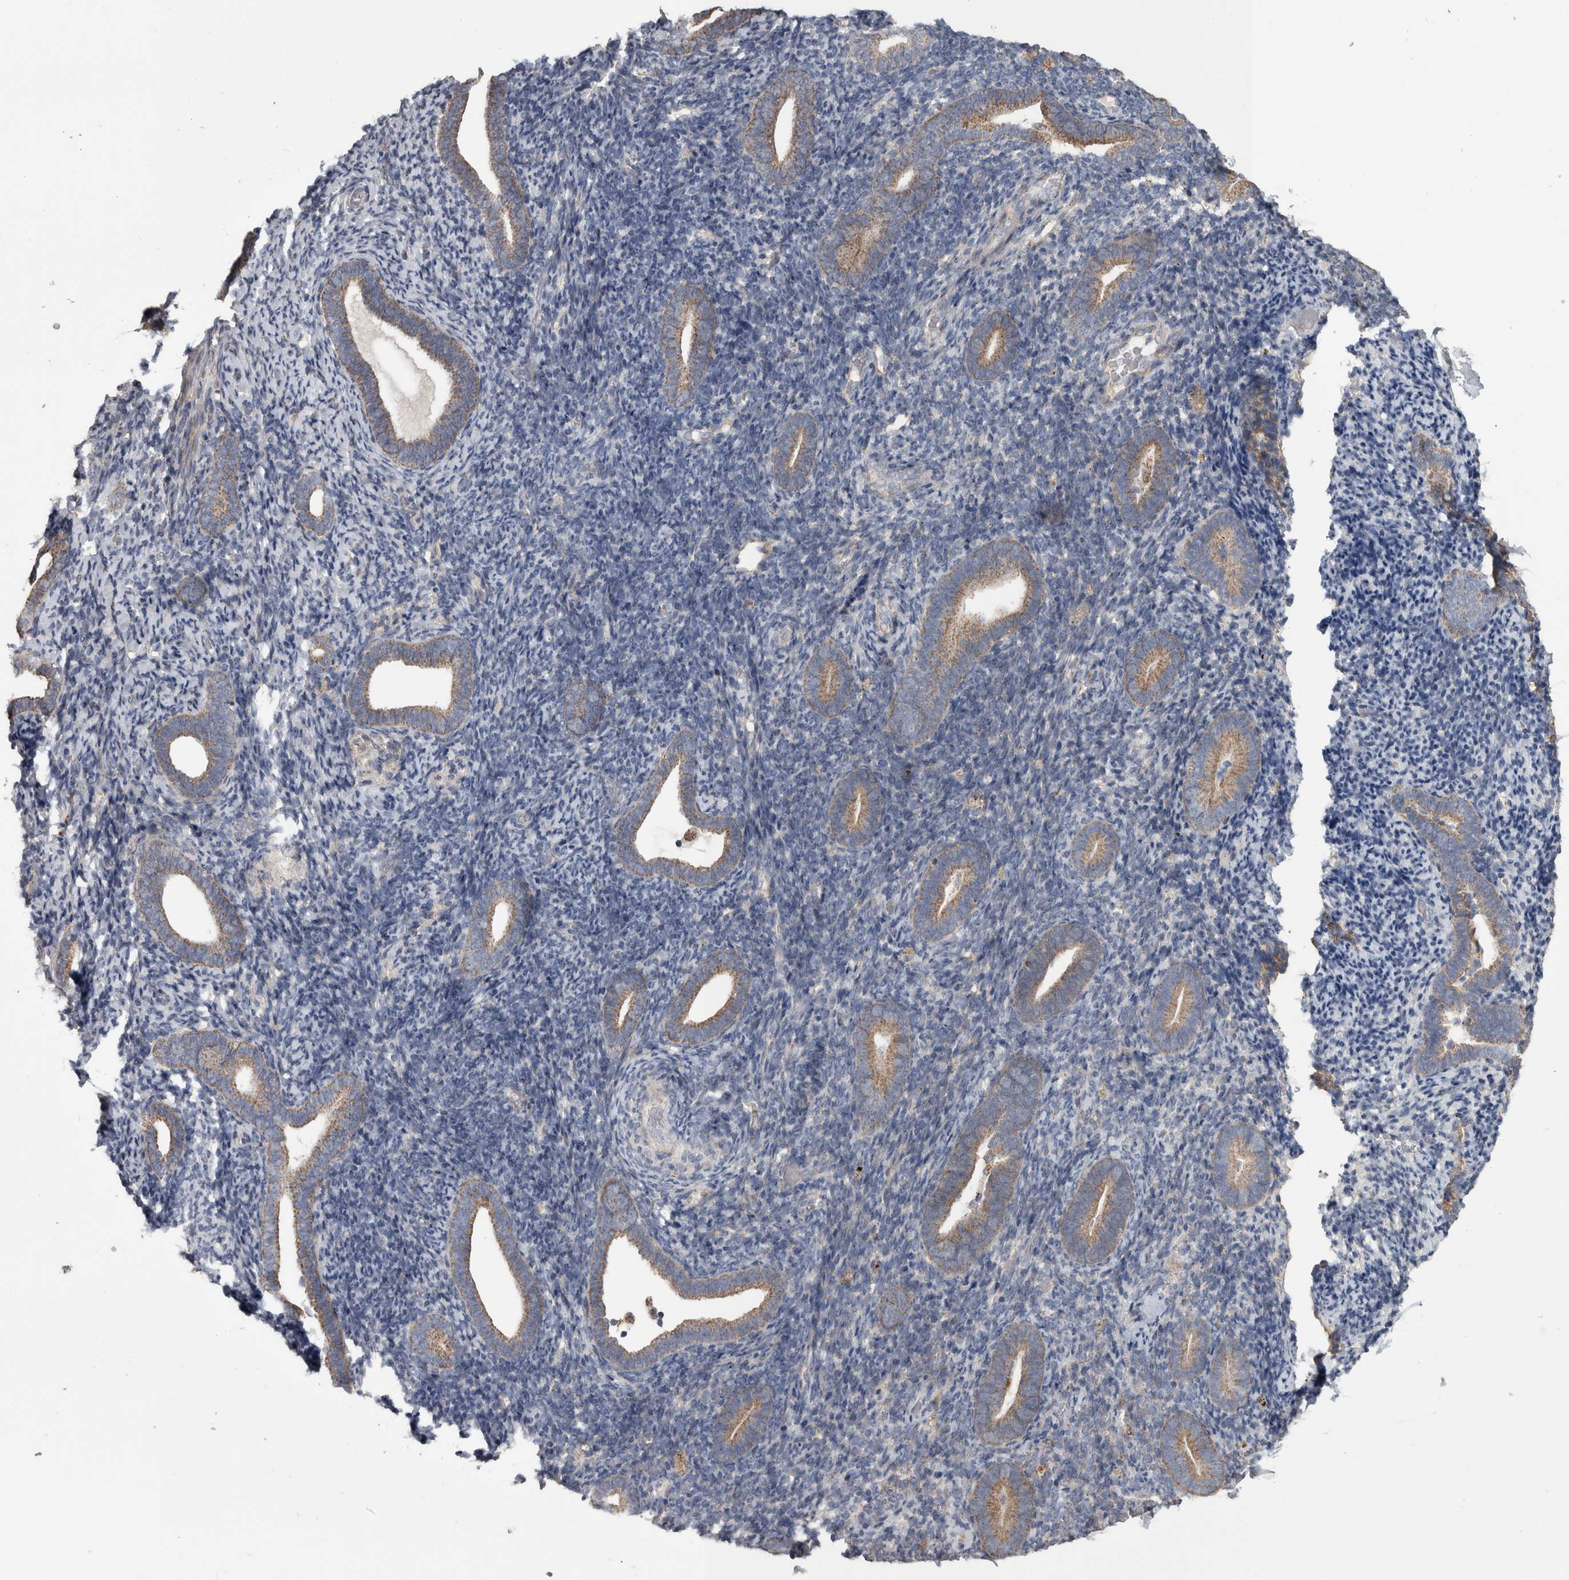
{"staining": {"intensity": "weak", "quantity": "25%-75%", "location": "cytoplasmic/membranous"}, "tissue": "endometrium", "cell_type": "Cells in endometrial stroma", "image_type": "normal", "snomed": [{"axis": "morphology", "description": "Normal tissue, NOS"}, {"axis": "topography", "description": "Endometrium"}], "caption": "This photomicrograph displays benign endometrium stained with IHC to label a protein in brown. The cytoplasmic/membranous of cells in endometrial stroma show weak positivity for the protein. Nuclei are counter-stained blue.", "gene": "SCO1", "patient": {"sex": "female", "age": 51}}